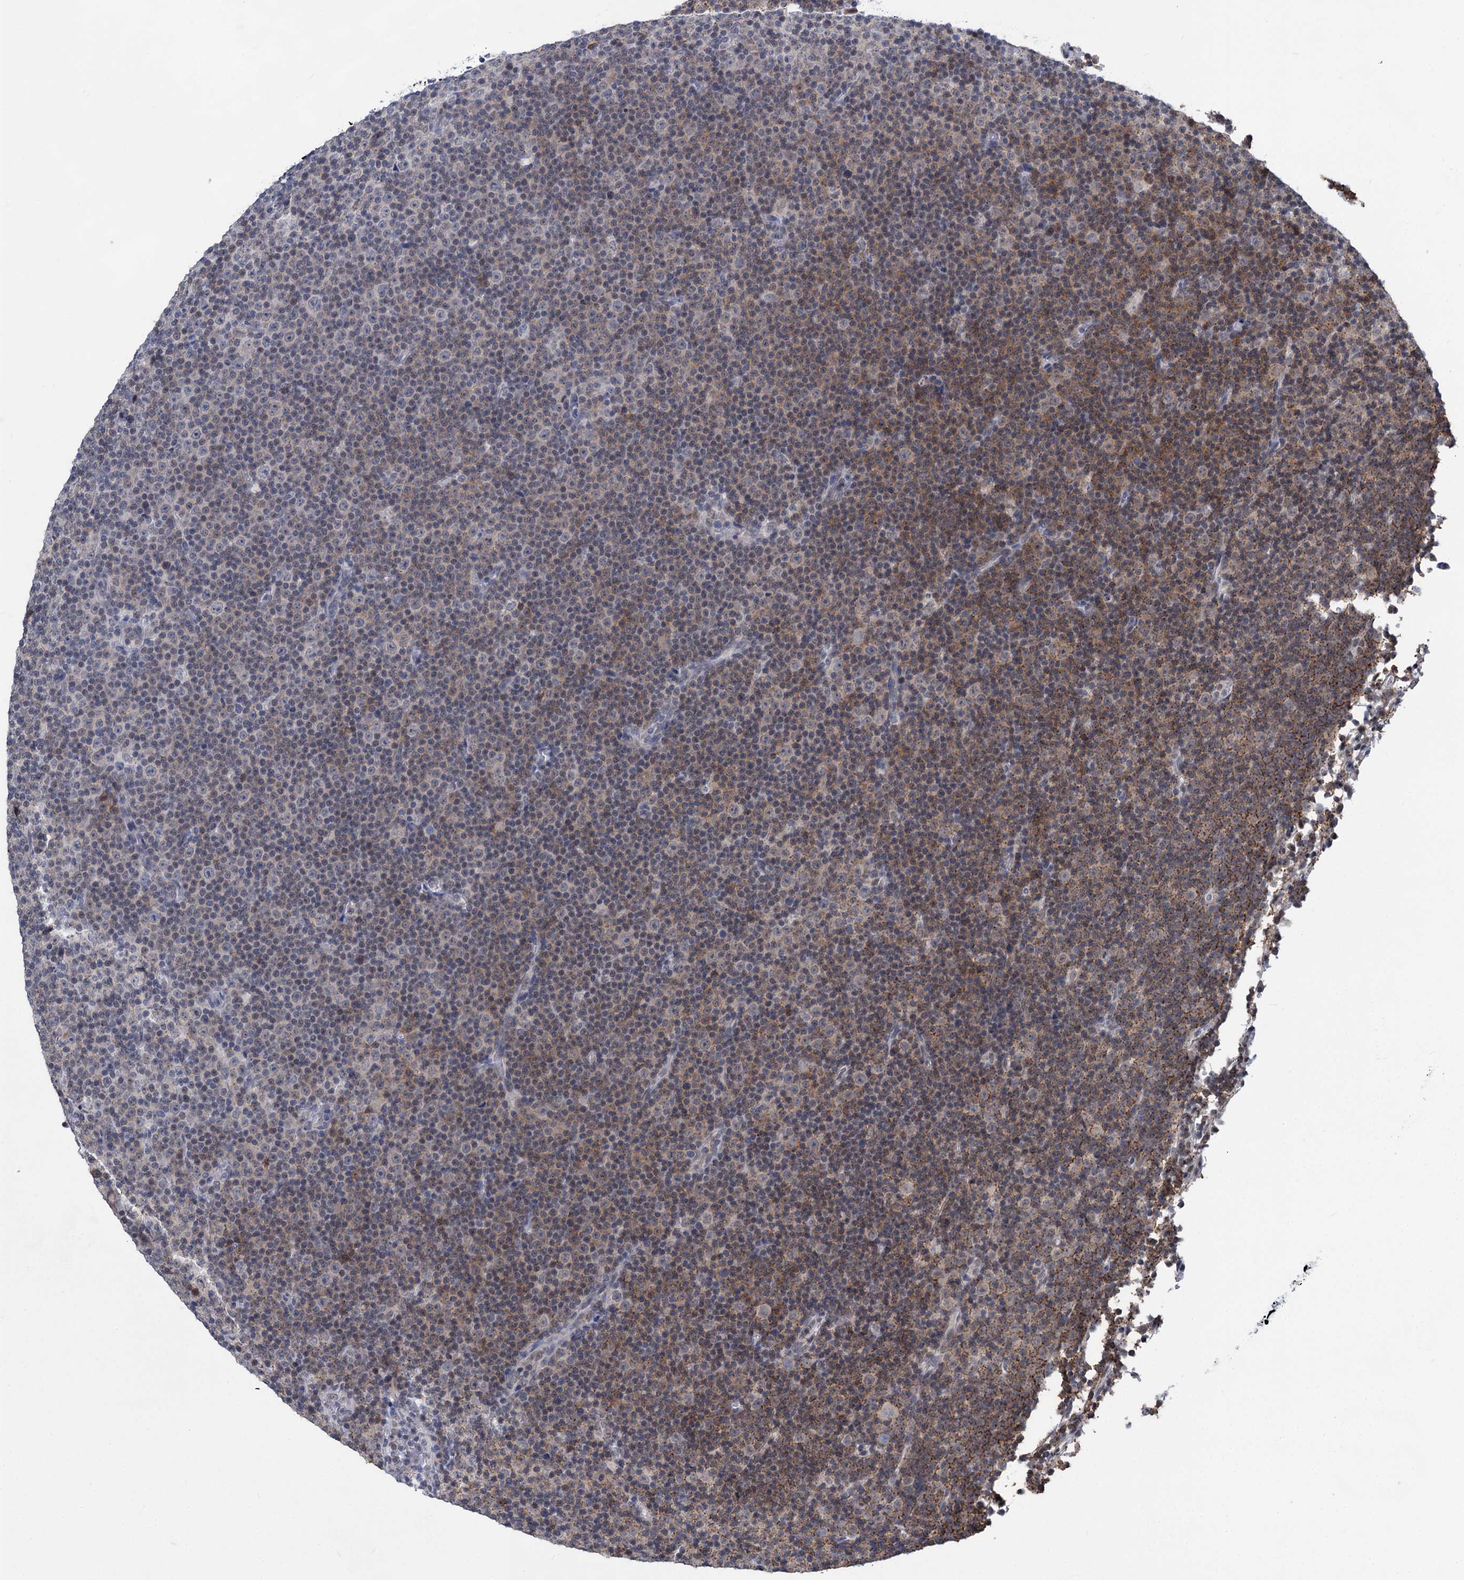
{"staining": {"intensity": "negative", "quantity": "none", "location": "none"}, "tissue": "lymphoma", "cell_type": "Tumor cells", "image_type": "cancer", "snomed": [{"axis": "morphology", "description": "Malignant lymphoma, non-Hodgkin's type, Low grade"}, {"axis": "topography", "description": "Lymph node"}], "caption": "IHC histopathology image of human malignant lymphoma, non-Hodgkin's type (low-grade) stained for a protein (brown), which reveals no expression in tumor cells. (DAB (3,3'-diaminobenzidine) immunohistochemistry (IHC) visualized using brightfield microscopy, high magnification).", "gene": "TTC17", "patient": {"sex": "female", "age": 67}}